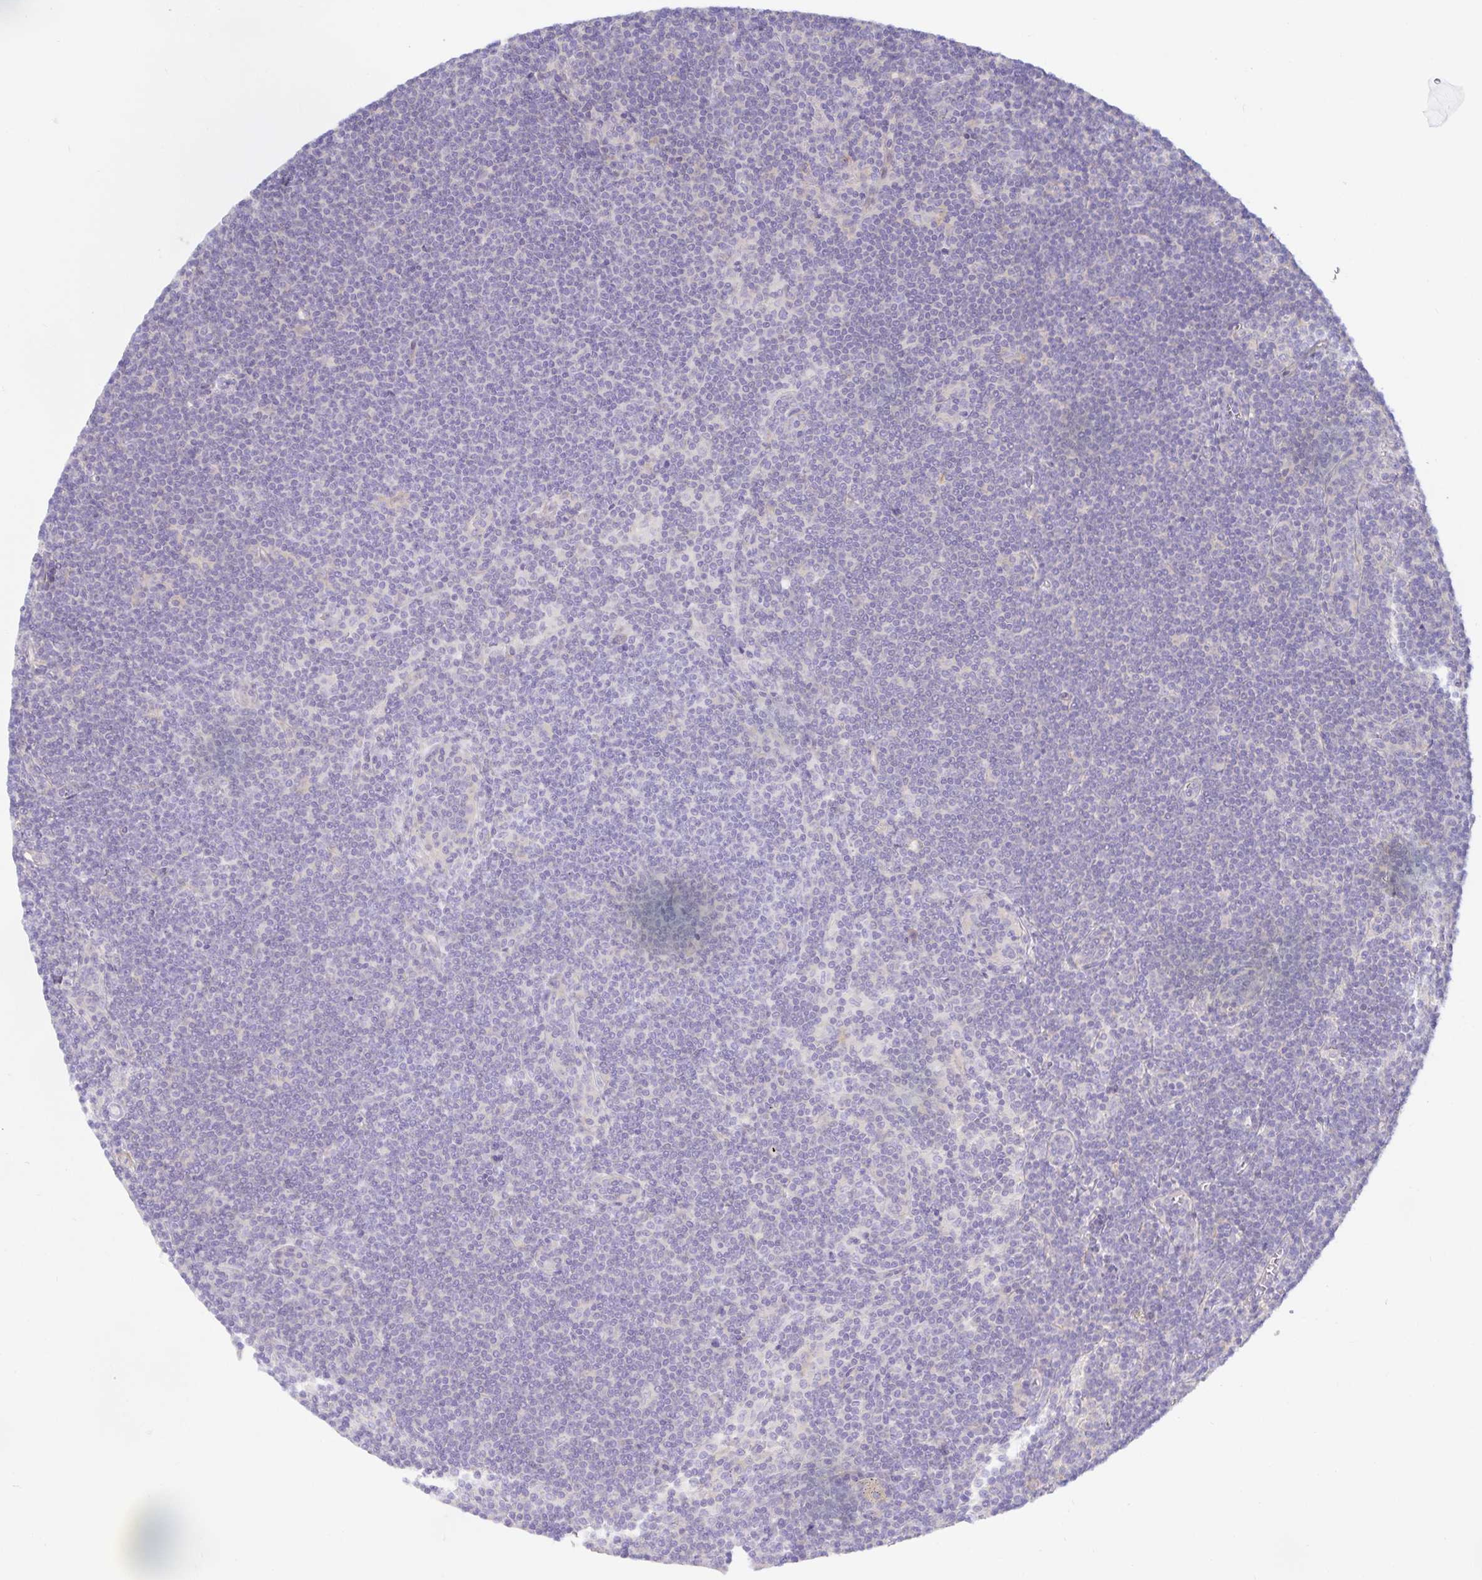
{"staining": {"intensity": "negative", "quantity": "none", "location": "none"}, "tissue": "lymphoma", "cell_type": "Tumor cells", "image_type": "cancer", "snomed": [{"axis": "morphology", "description": "Malignant lymphoma, non-Hodgkin's type, Low grade"}, {"axis": "topography", "description": "Lymph node"}], "caption": "Tumor cells are negative for protein expression in human low-grade malignant lymphoma, non-Hodgkin's type.", "gene": "METTL22", "patient": {"sex": "female", "age": 73}}